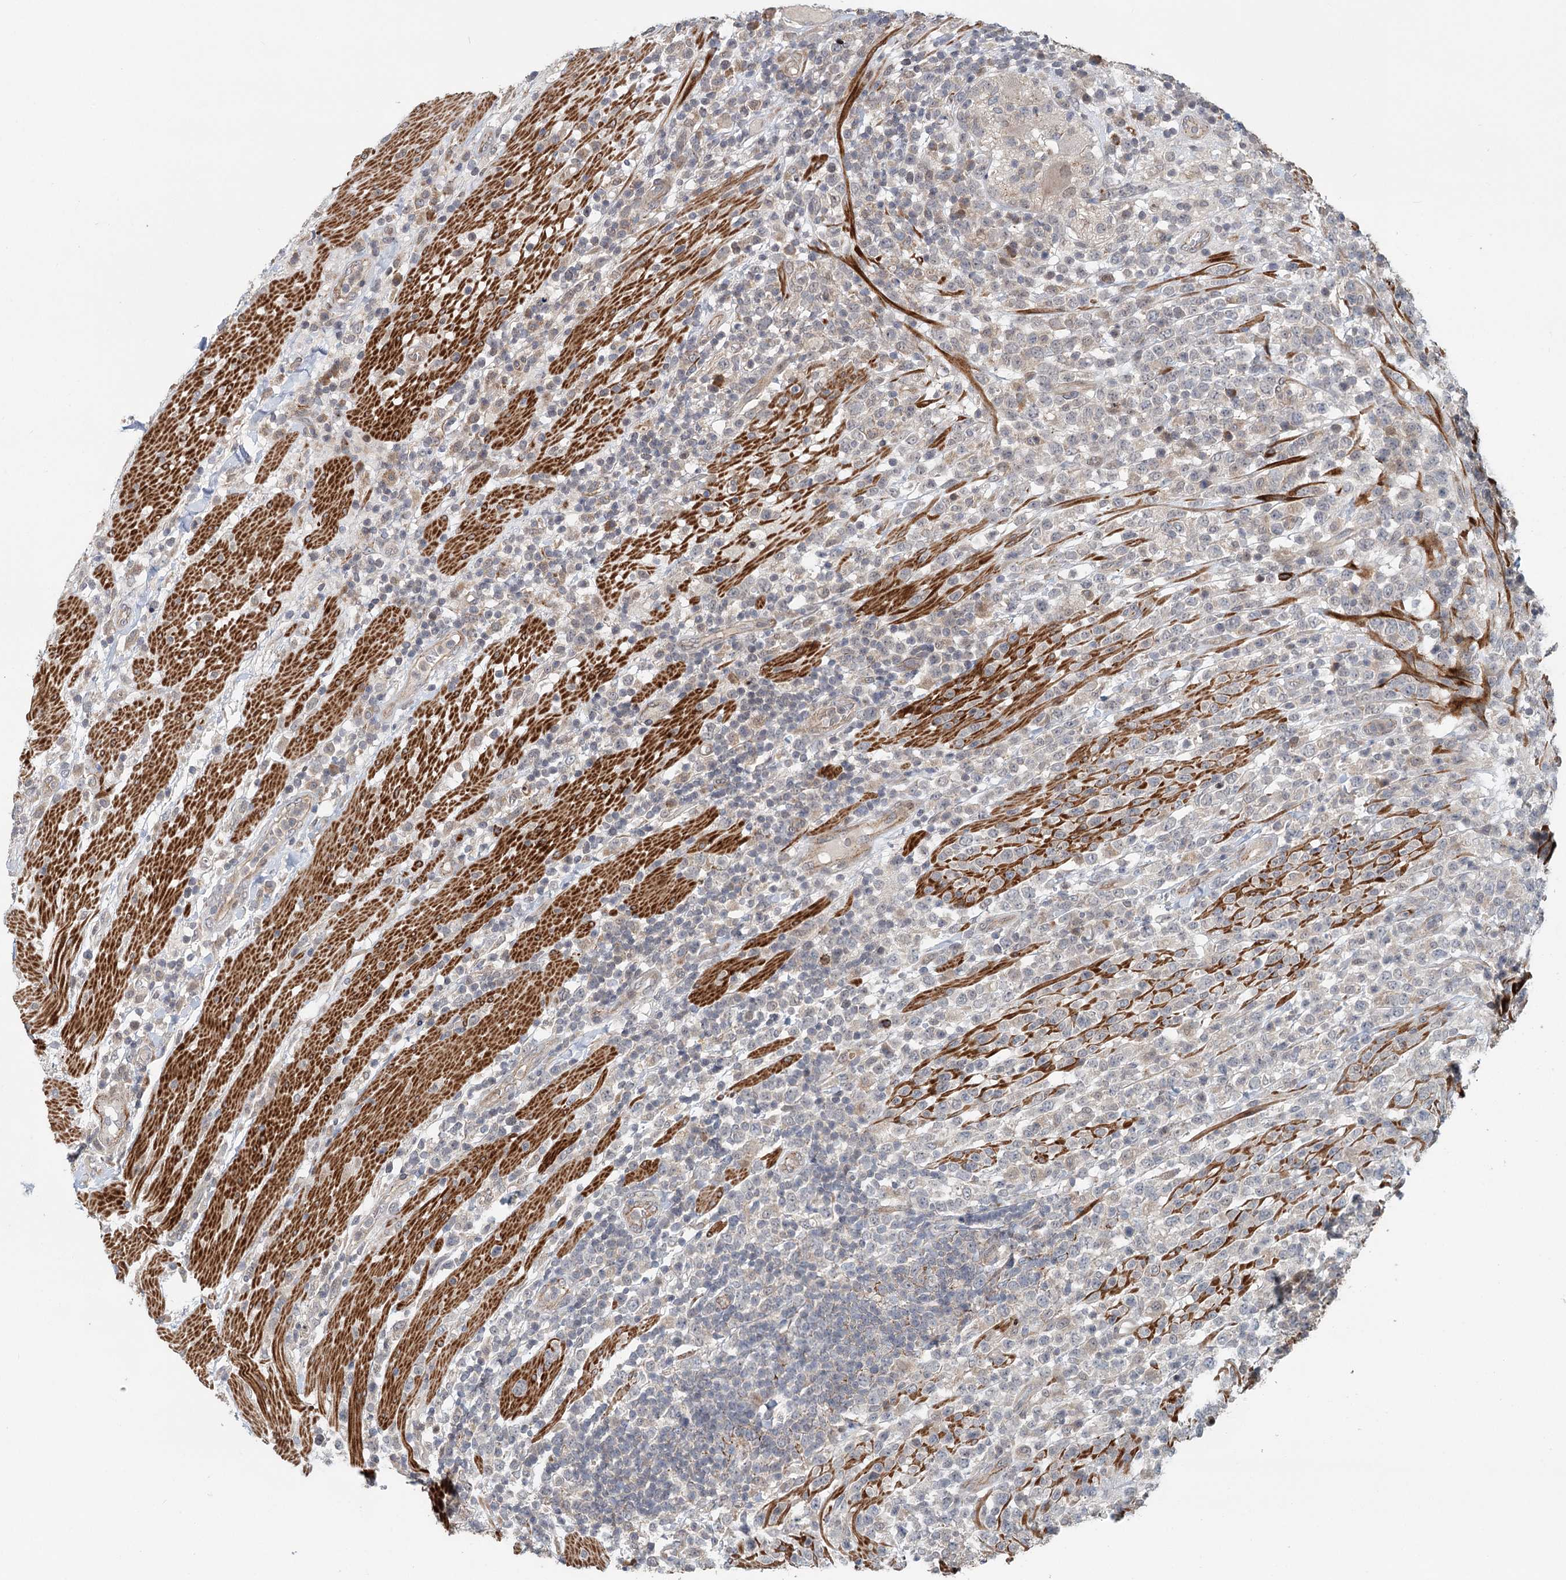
{"staining": {"intensity": "negative", "quantity": "none", "location": "none"}, "tissue": "lymphoma", "cell_type": "Tumor cells", "image_type": "cancer", "snomed": [{"axis": "morphology", "description": "Malignant lymphoma, non-Hodgkin's type, High grade"}, {"axis": "topography", "description": "Colon"}], "caption": "Photomicrograph shows no significant protein expression in tumor cells of malignant lymphoma, non-Hodgkin's type (high-grade). (Brightfield microscopy of DAB immunohistochemistry at high magnification).", "gene": "RNF111", "patient": {"sex": "female", "age": 53}}